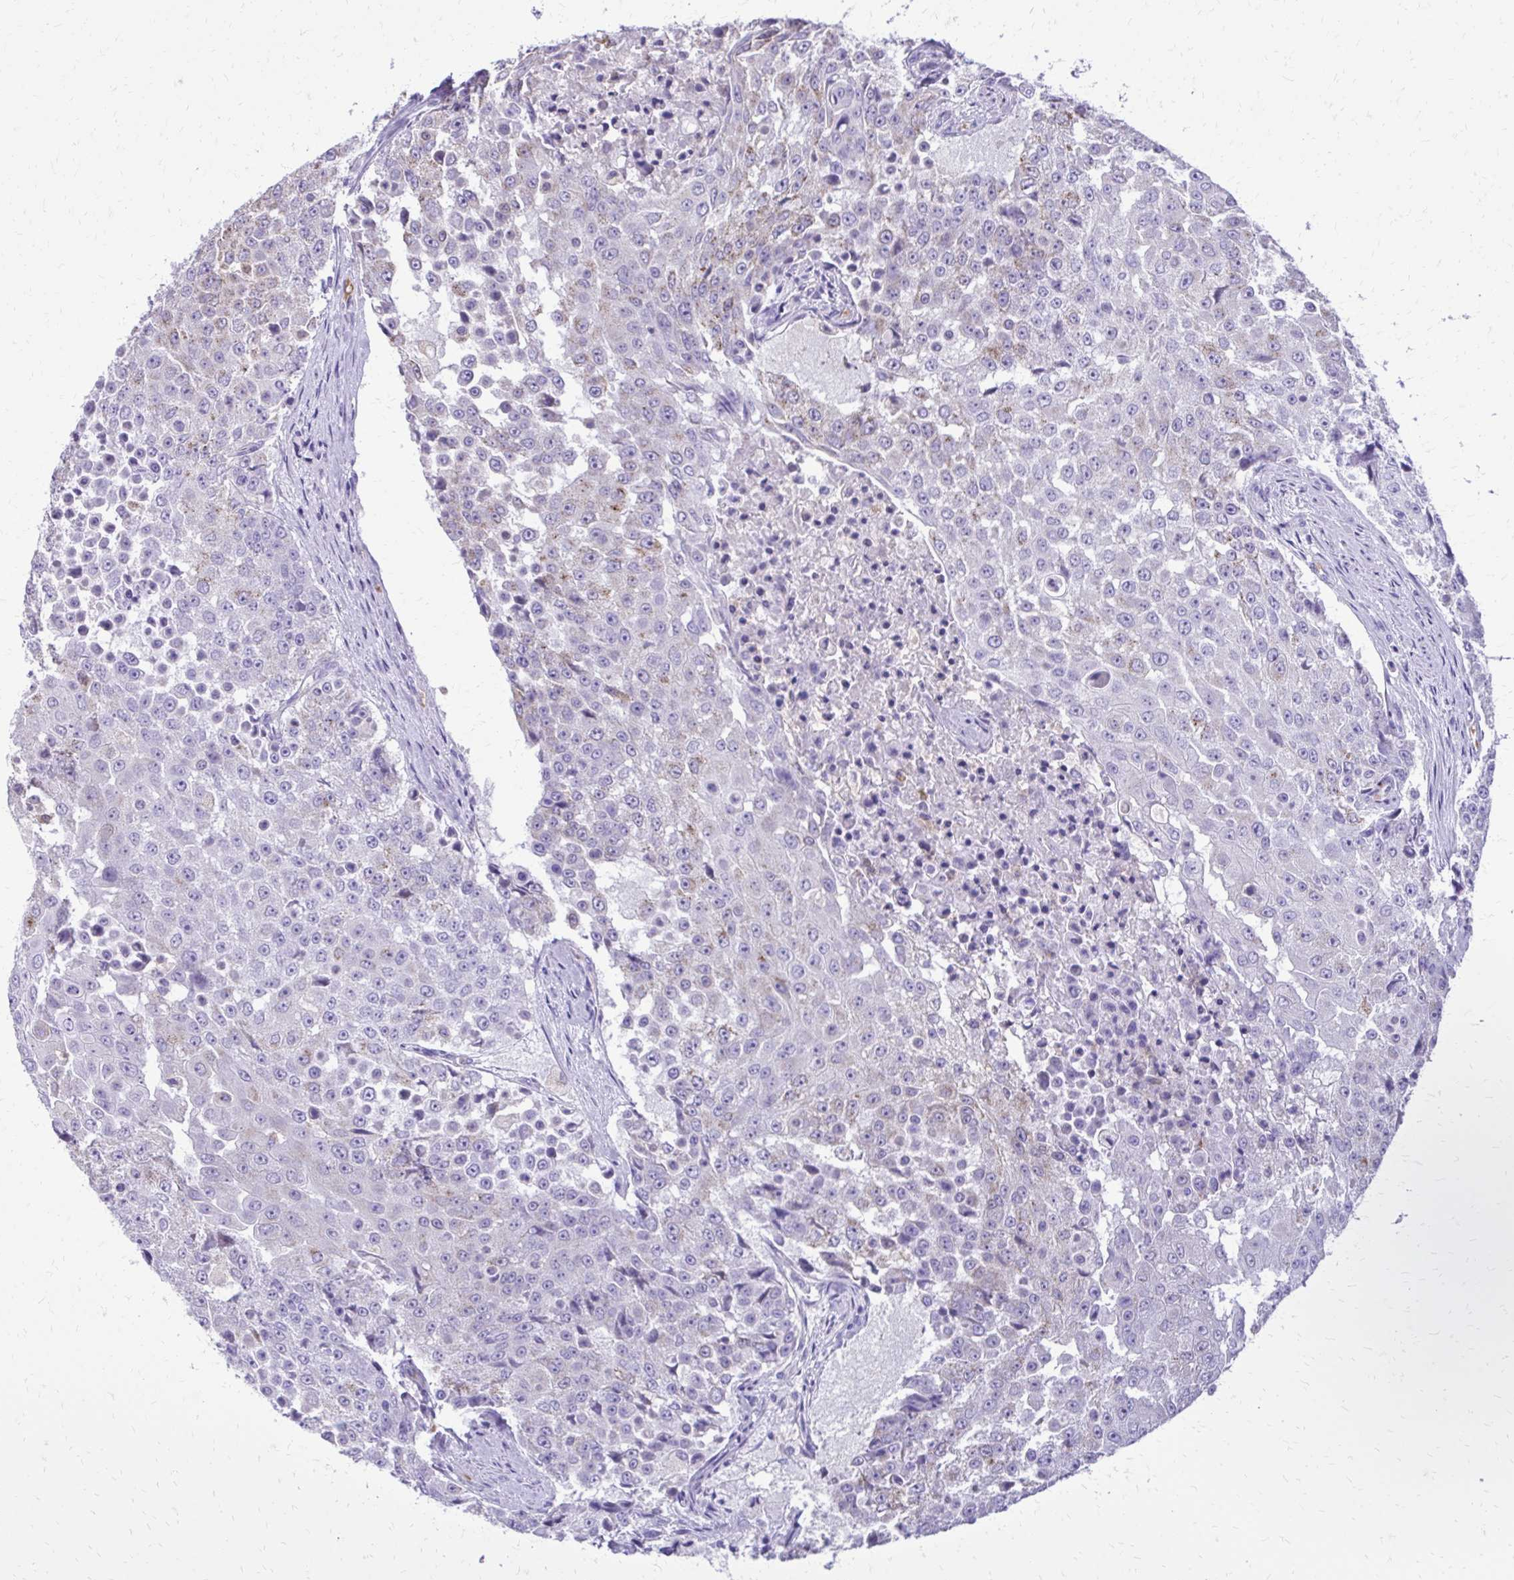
{"staining": {"intensity": "negative", "quantity": "none", "location": "none"}, "tissue": "urothelial cancer", "cell_type": "Tumor cells", "image_type": "cancer", "snomed": [{"axis": "morphology", "description": "Urothelial carcinoma, High grade"}, {"axis": "topography", "description": "Urinary bladder"}], "caption": "Human high-grade urothelial carcinoma stained for a protein using IHC reveals no expression in tumor cells.", "gene": "CAT", "patient": {"sex": "female", "age": 63}}